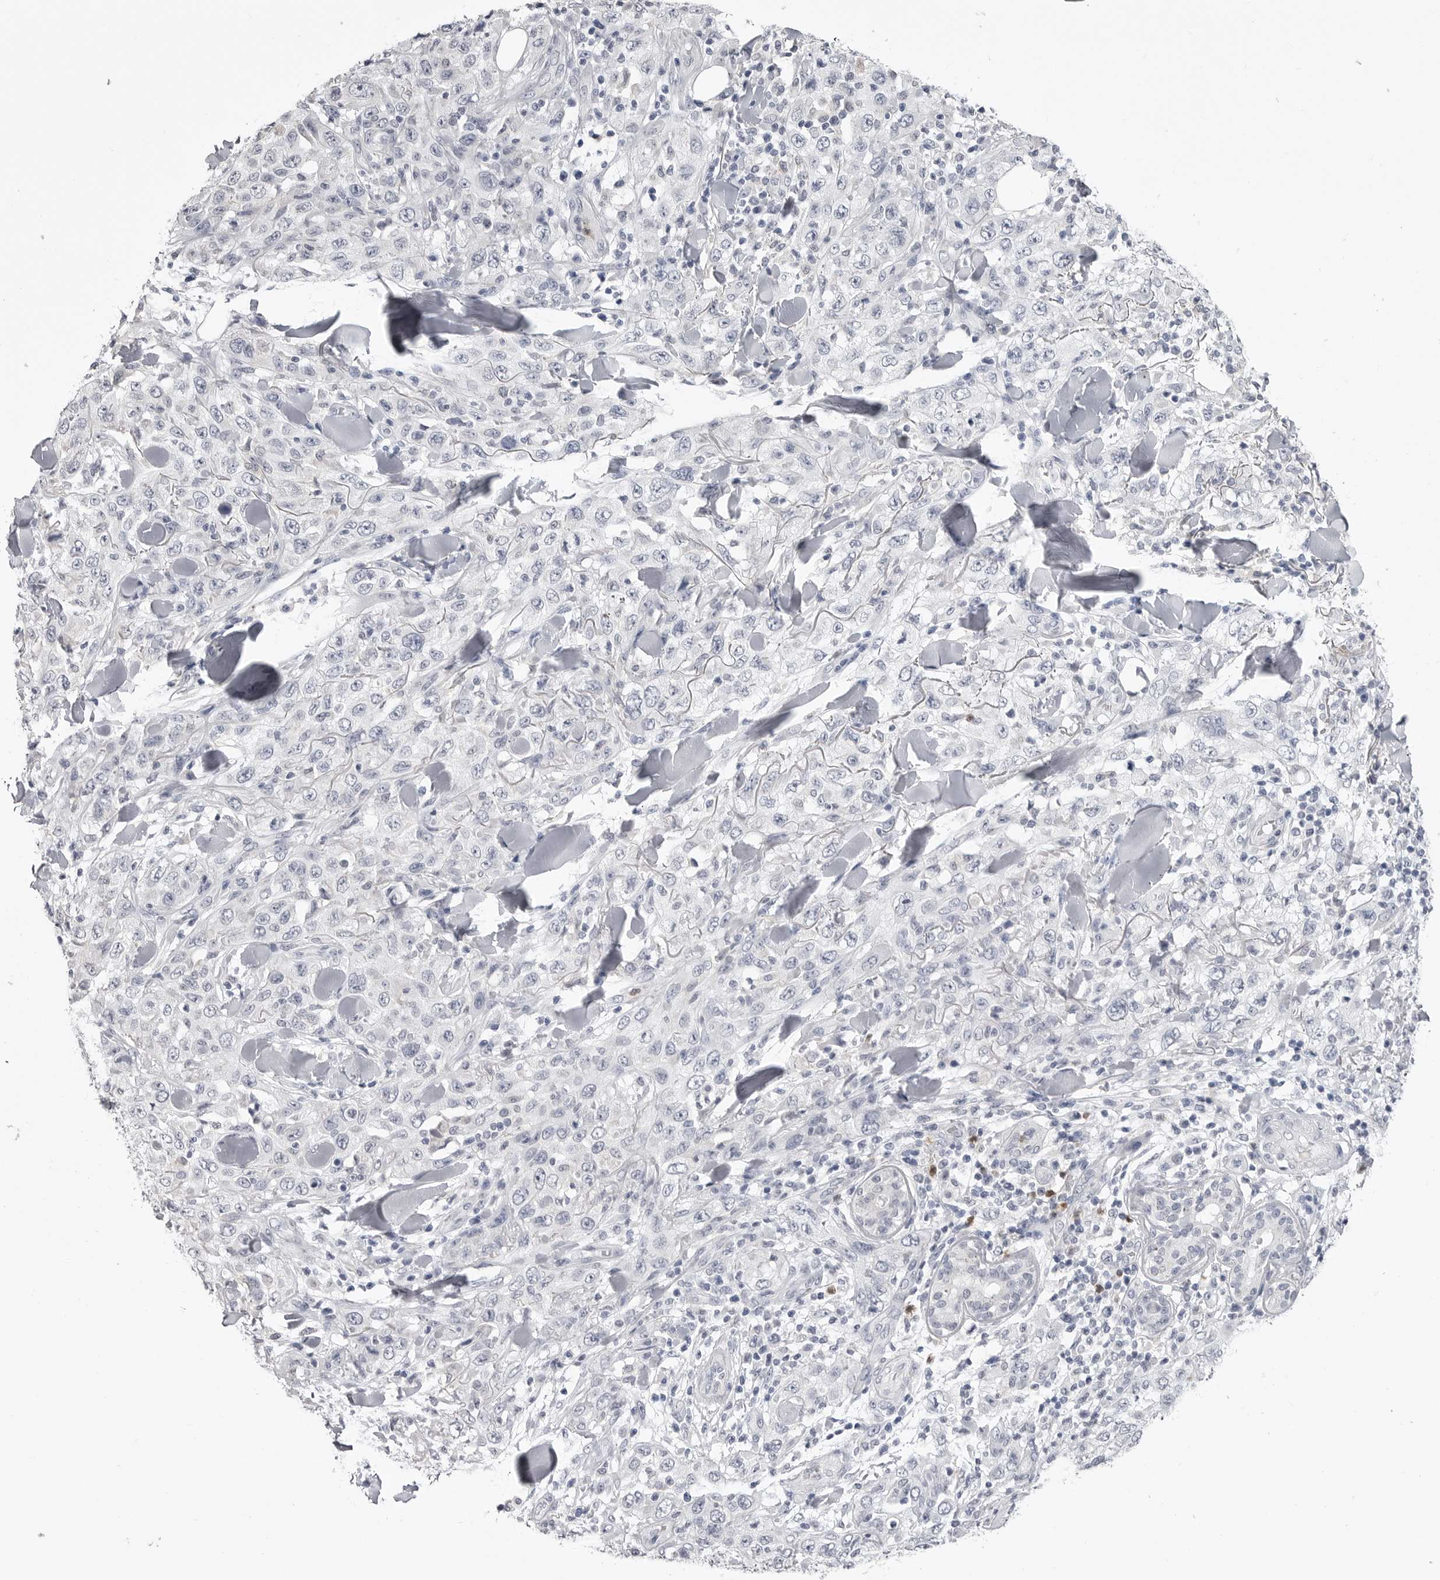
{"staining": {"intensity": "negative", "quantity": "none", "location": "none"}, "tissue": "skin cancer", "cell_type": "Tumor cells", "image_type": "cancer", "snomed": [{"axis": "morphology", "description": "Squamous cell carcinoma, NOS"}, {"axis": "topography", "description": "Skin"}], "caption": "Immunohistochemical staining of skin squamous cell carcinoma shows no significant staining in tumor cells. (DAB (3,3'-diaminobenzidine) IHC, high magnification).", "gene": "STAP2", "patient": {"sex": "female", "age": 88}}